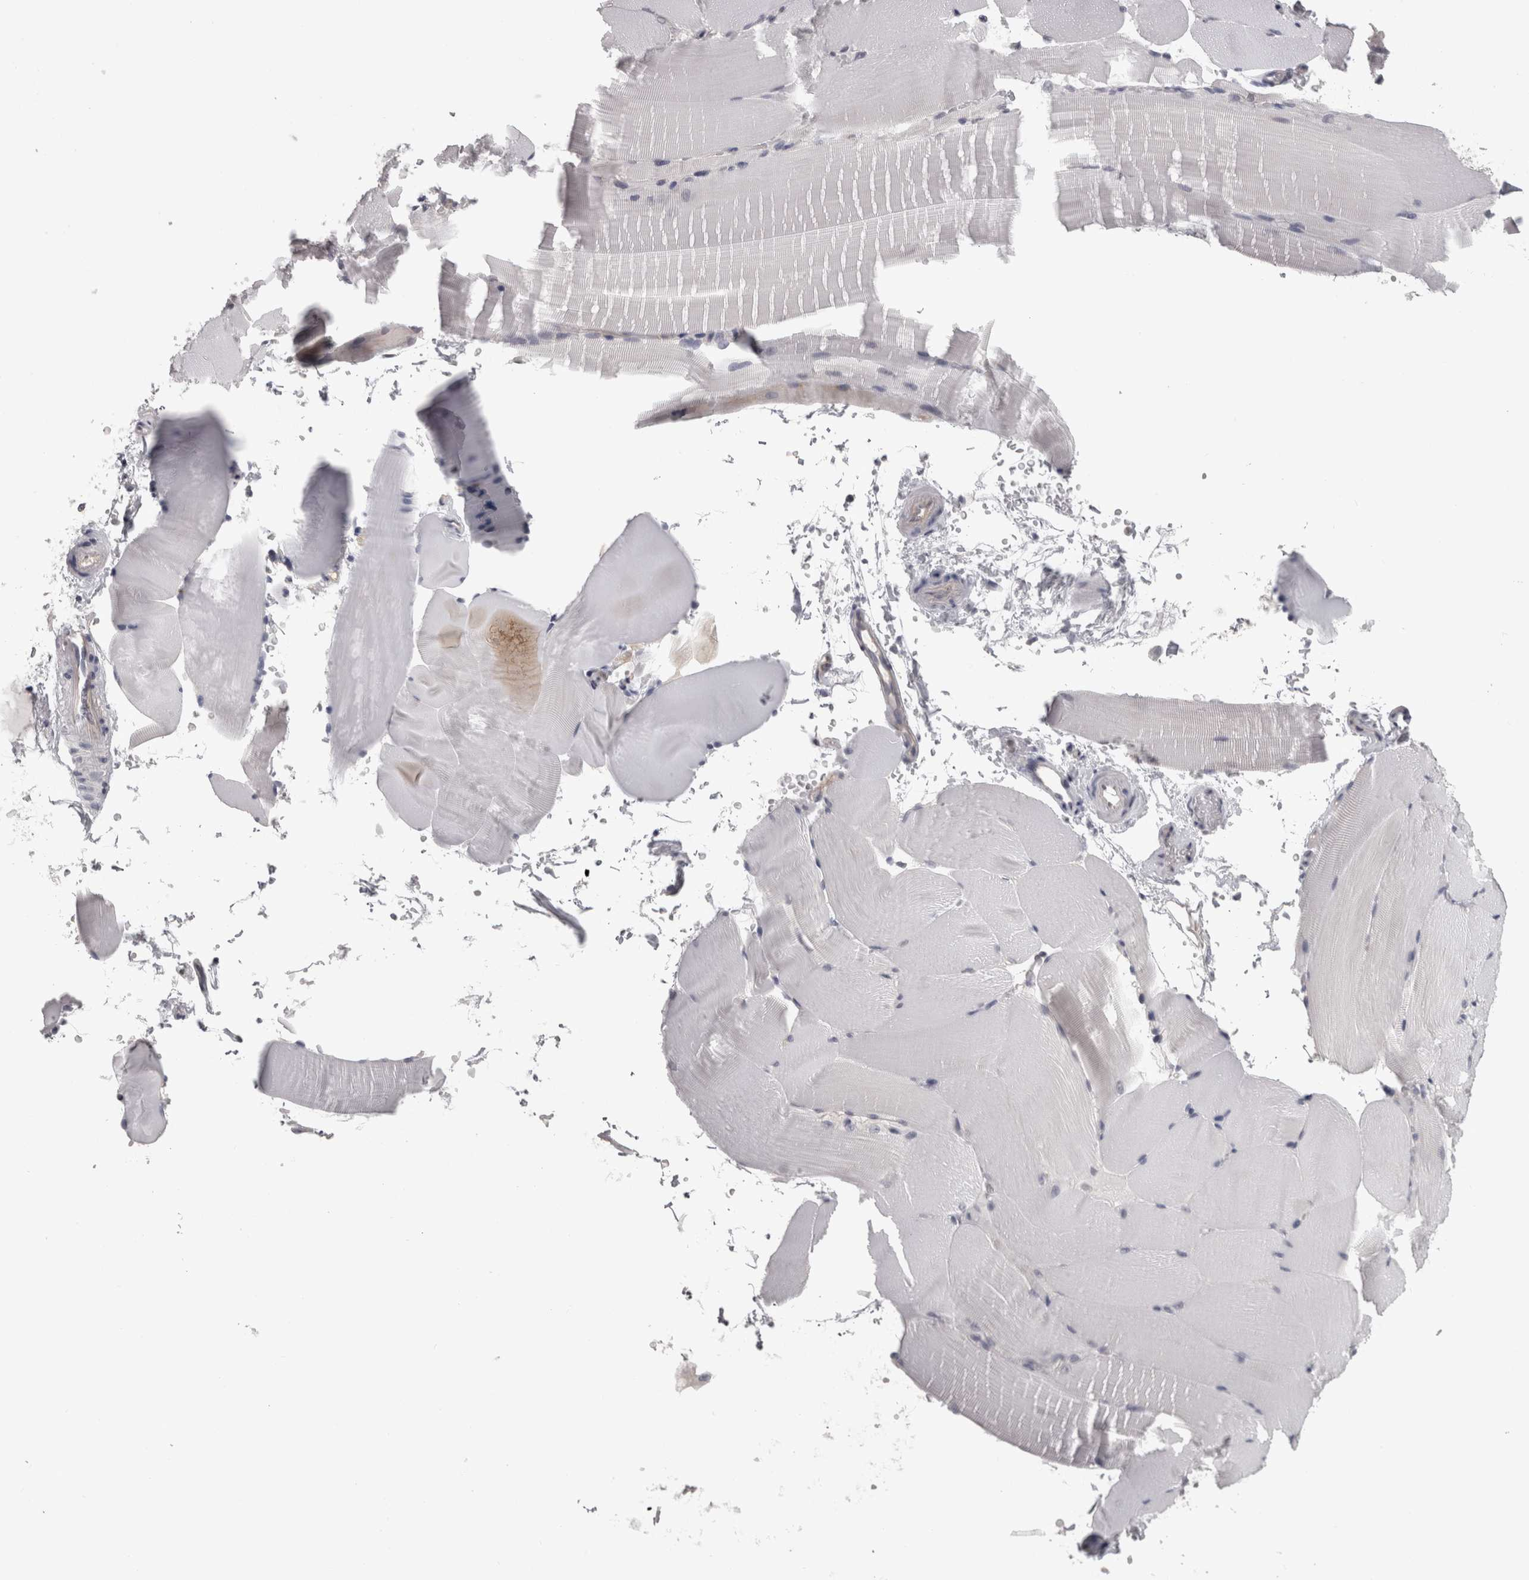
{"staining": {"intensity": "negative", "quantity": "none", "location": "none"}, "tissue": "skeletal muscle", "cell_type": "Myocytes", "image_type": "normal", "snomed": [{"axis": "morphology", "description": "Normal tissue, NOS"}, {"axis": "topography", "description": "Skeletal muscle"}, {"axis": "topography", "description": "Parathyroid gland"}], "caption": "Immunohistochemistry histopathology image of unremarkable human skeletal muscle stained for a protein (brown), which reveals no staining in myocytes.", "gene": "LYZL6", "patient": {"sex": "female", "age": 37}}